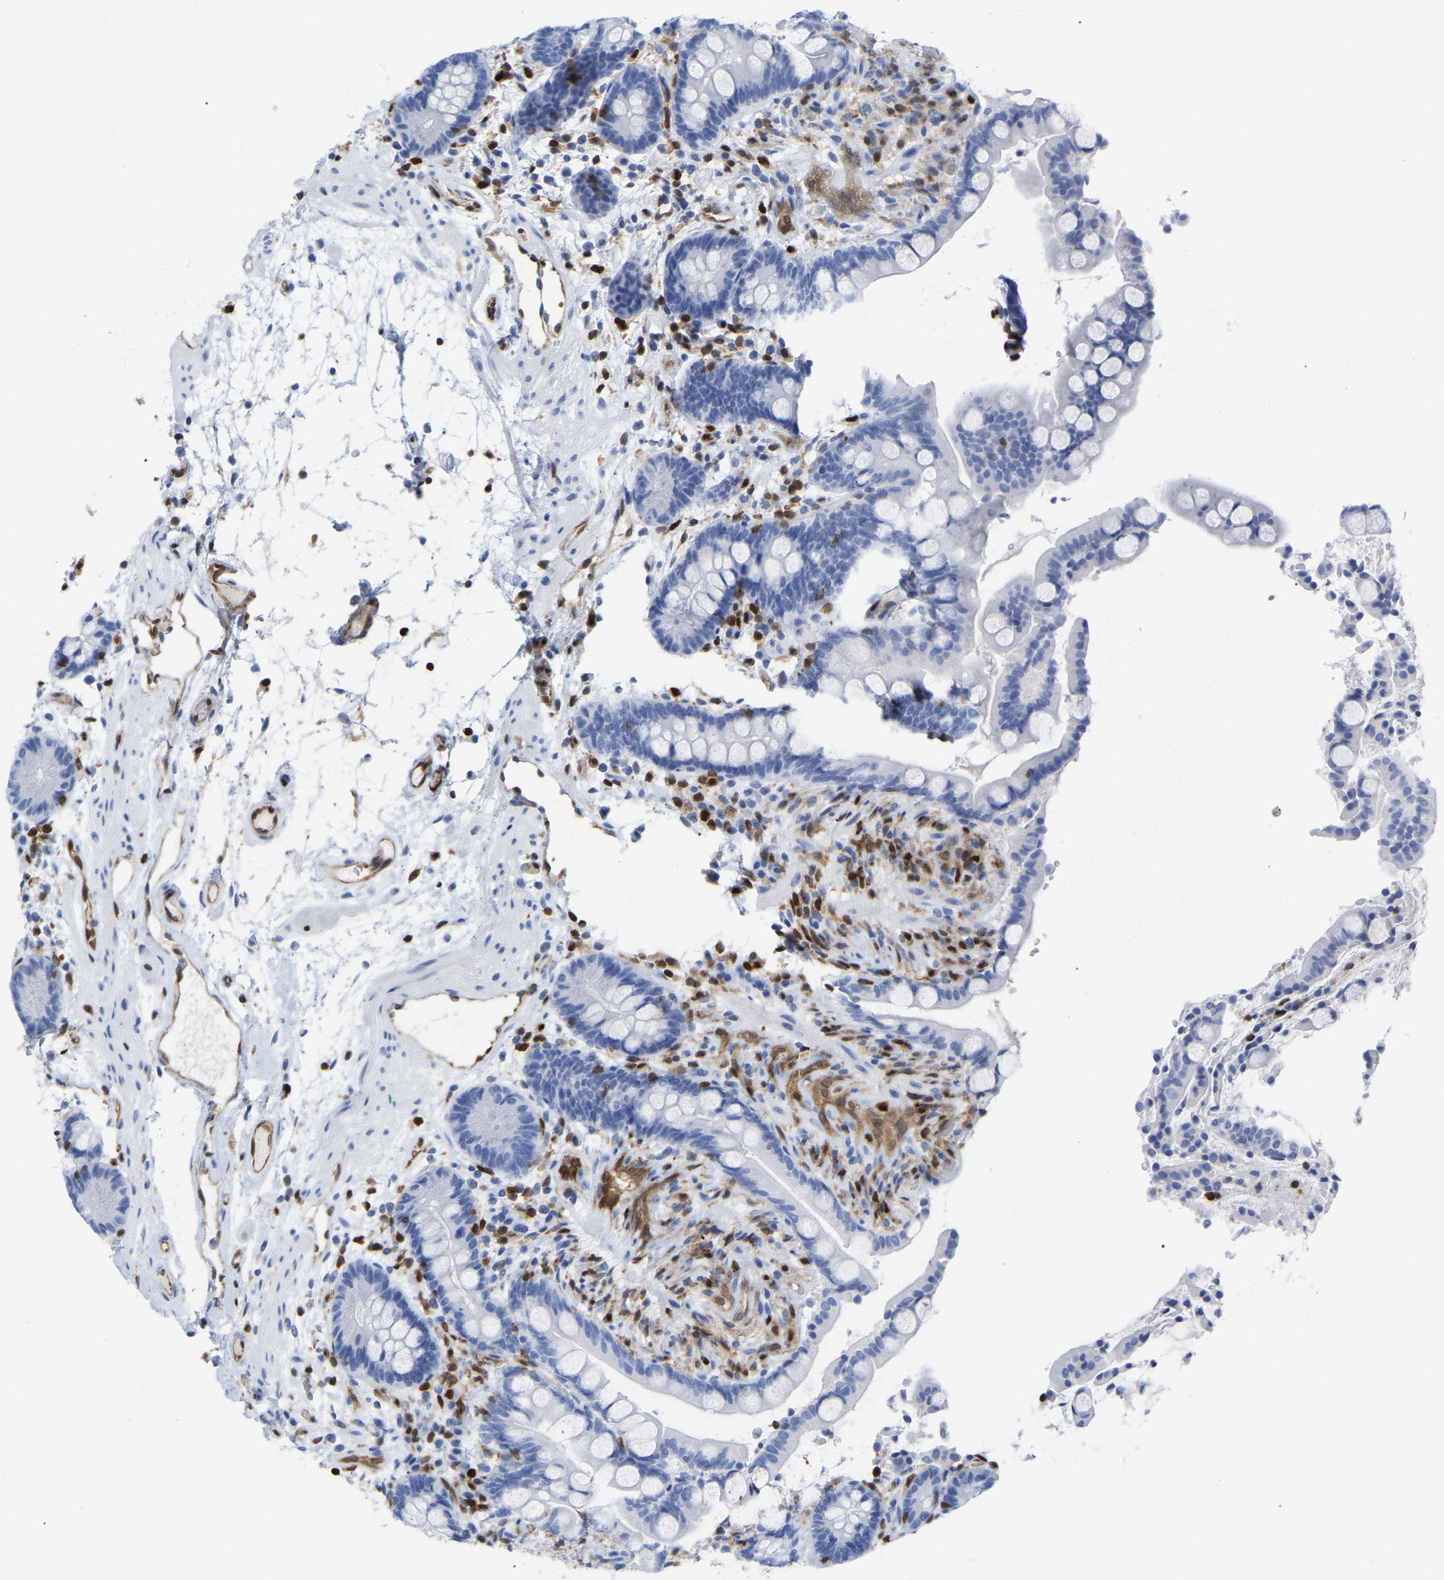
{"staining": {"intensity": "strong", "quantity": ">75%", "location": "cytoplasmic/membranous"}, "tissue": "colon", "cell_type": "Endothelial cells", "image_type": "normal", "snomed": [{"axis": "morphology", "description": "Normal tissue, NOS"}, {"axis": "topography", "description": "Colon"}], "caption": "Strong cytoplasmic/membranous expression is identified in about >75% of endothelial cells in benign colon. Nuclei are stained in blue.", "gene": "GIMAP4", "patient": {"sex": "male", "age": 73}}